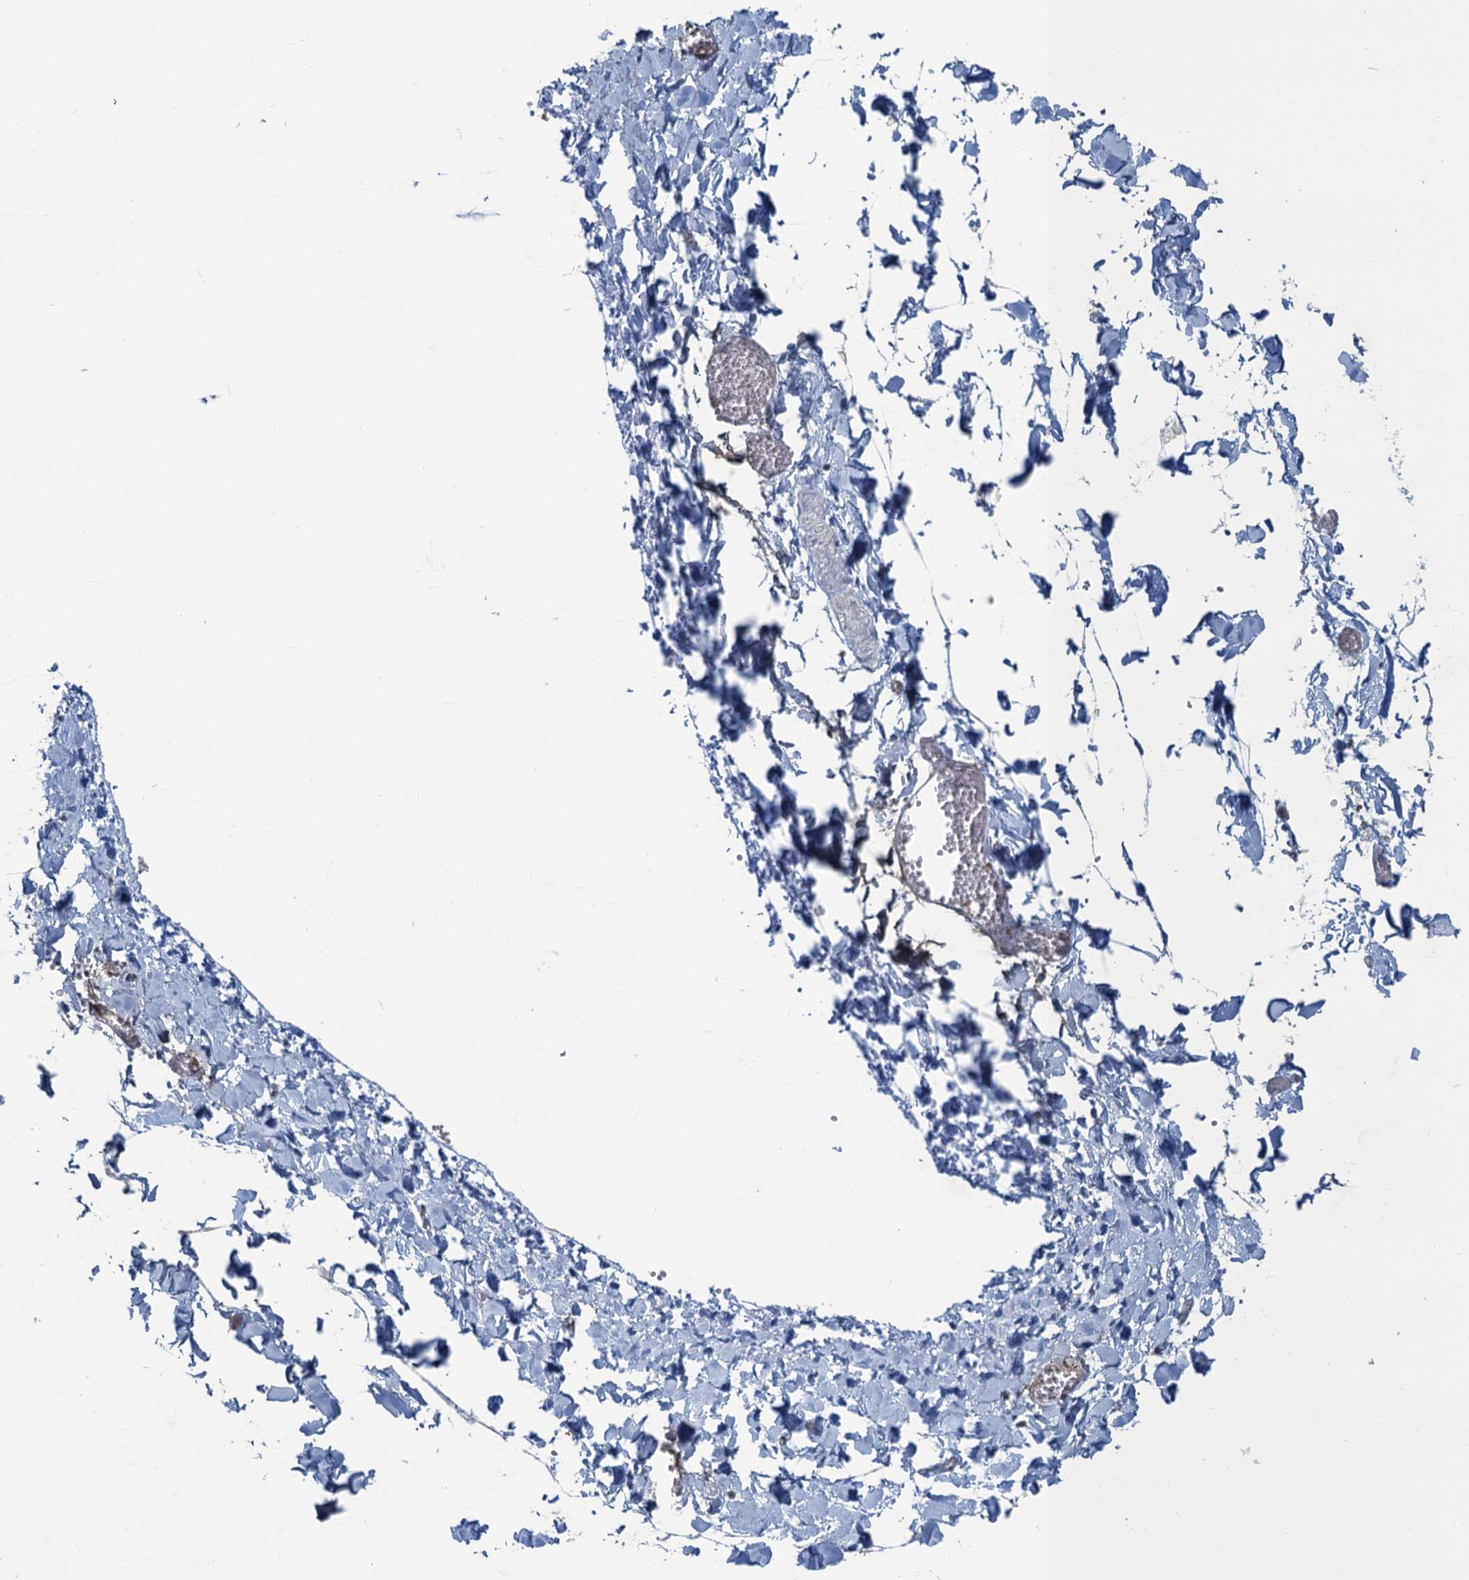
{"staining": {"intensity": "negative", "quantity": "none", "location": "none"}, "tissue": "adipose tissue", "cell_type": "Adipocytes", "image_type": "normal", "snomed": [{"axis": "morphology", "description": "Normal tissue, NOS"}, {"axis": "topography", "description": "Gallbladder"}, {"axis": "topography", "description": "Peripheral nerve tissue"}], "caption": "High power microscopy image of an immunohistochemistry histopathology image of unremarkable adipose tissue, revealing no significant staining in adipocytes.", "gene": "TEX35", "patient": {"sex": "male", "age": 38}}